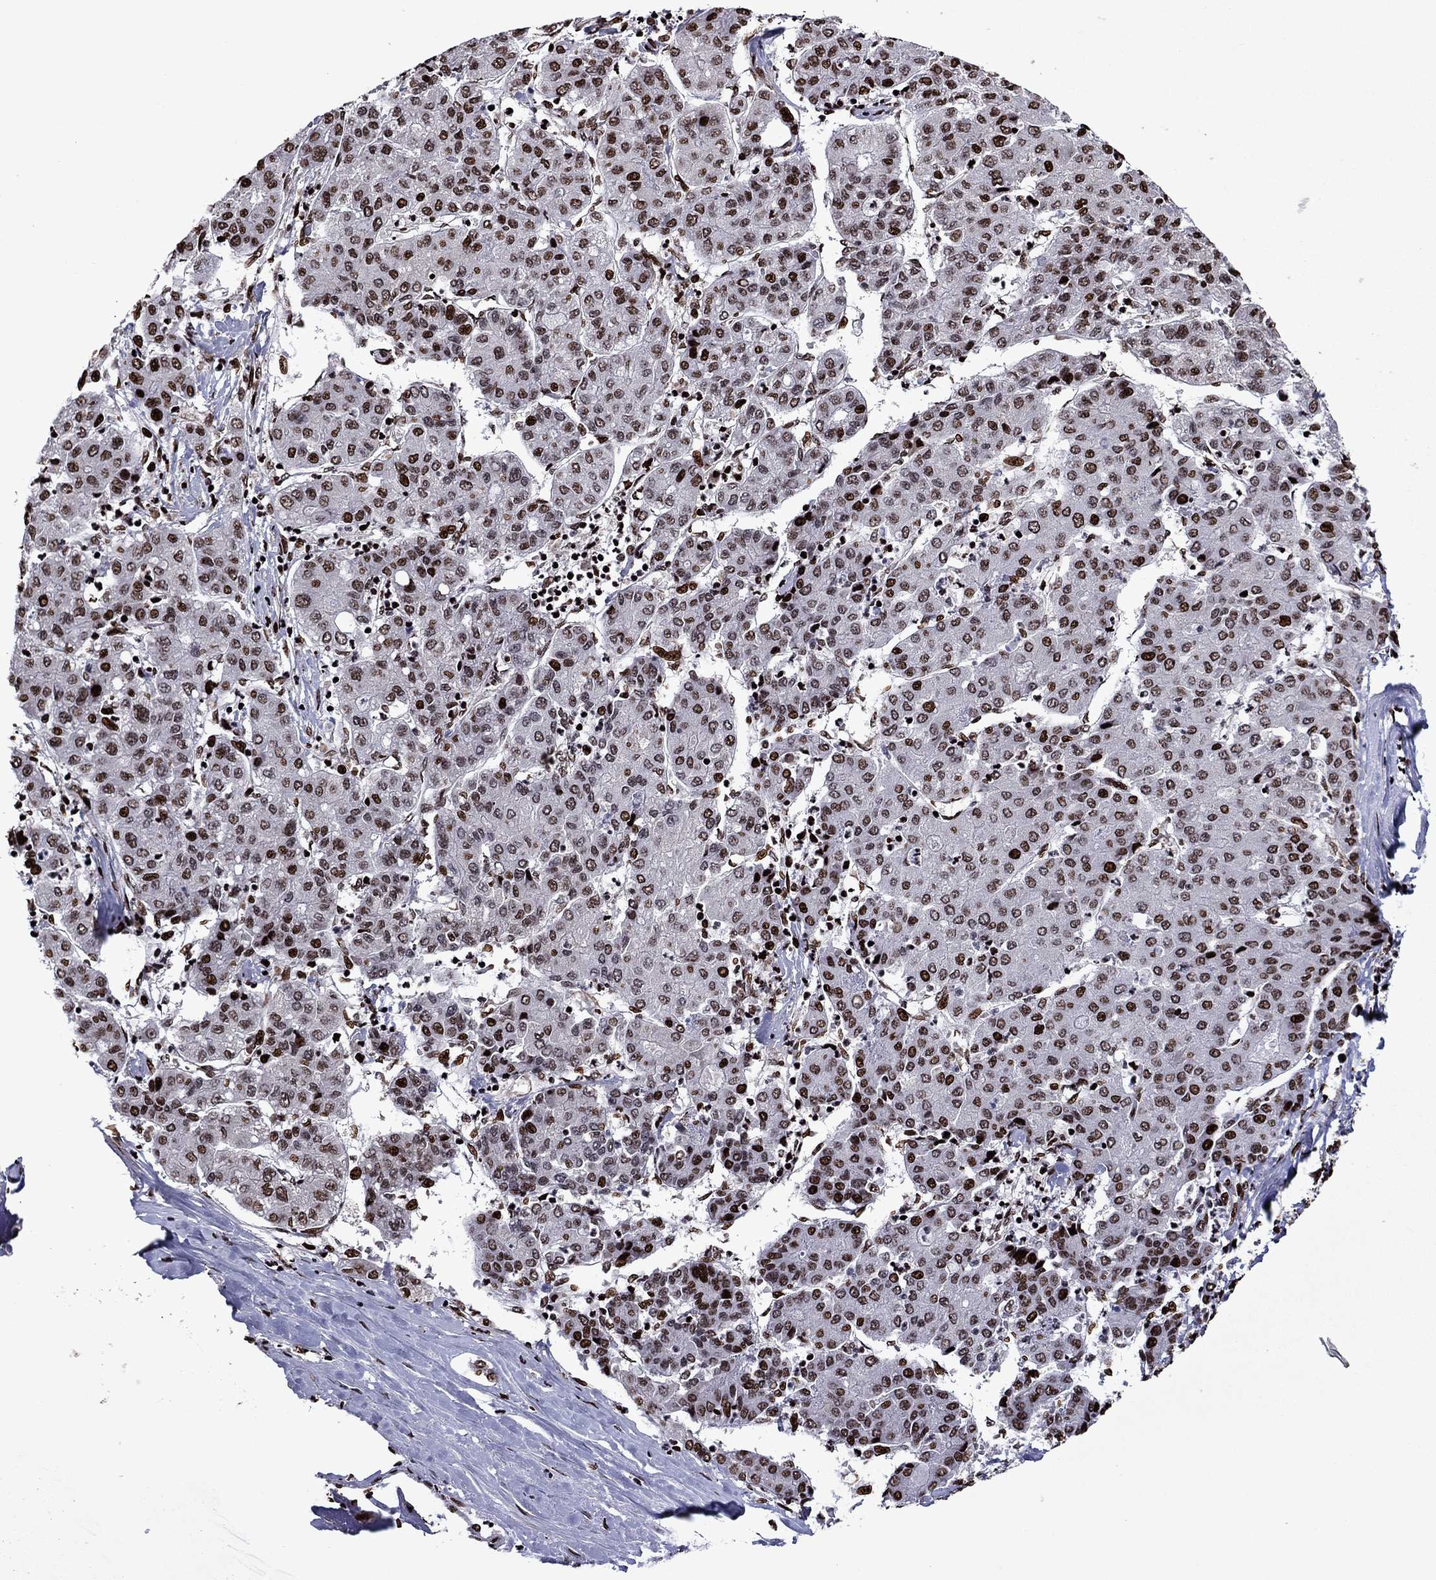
{"staining": {"intensity": "strong", "quantity": ">75%", "location": "nuclear"}, "tissue": "liver cancer", "cell_type": "Tumor cells", "image_type": "cancer", "snomed": [{"axis": "morphology", "description": "Carcinoma, Hepatocellular, NOS"}, {"axis": "topography", "description": "Liver"}], "caption": "Hepatocellular carcinoma (liver) stained for a protein reveals strong nuclear positivity in tumor cells.", "gene": "LIMK1", "patient": {"sex": "male", "age": 65}}